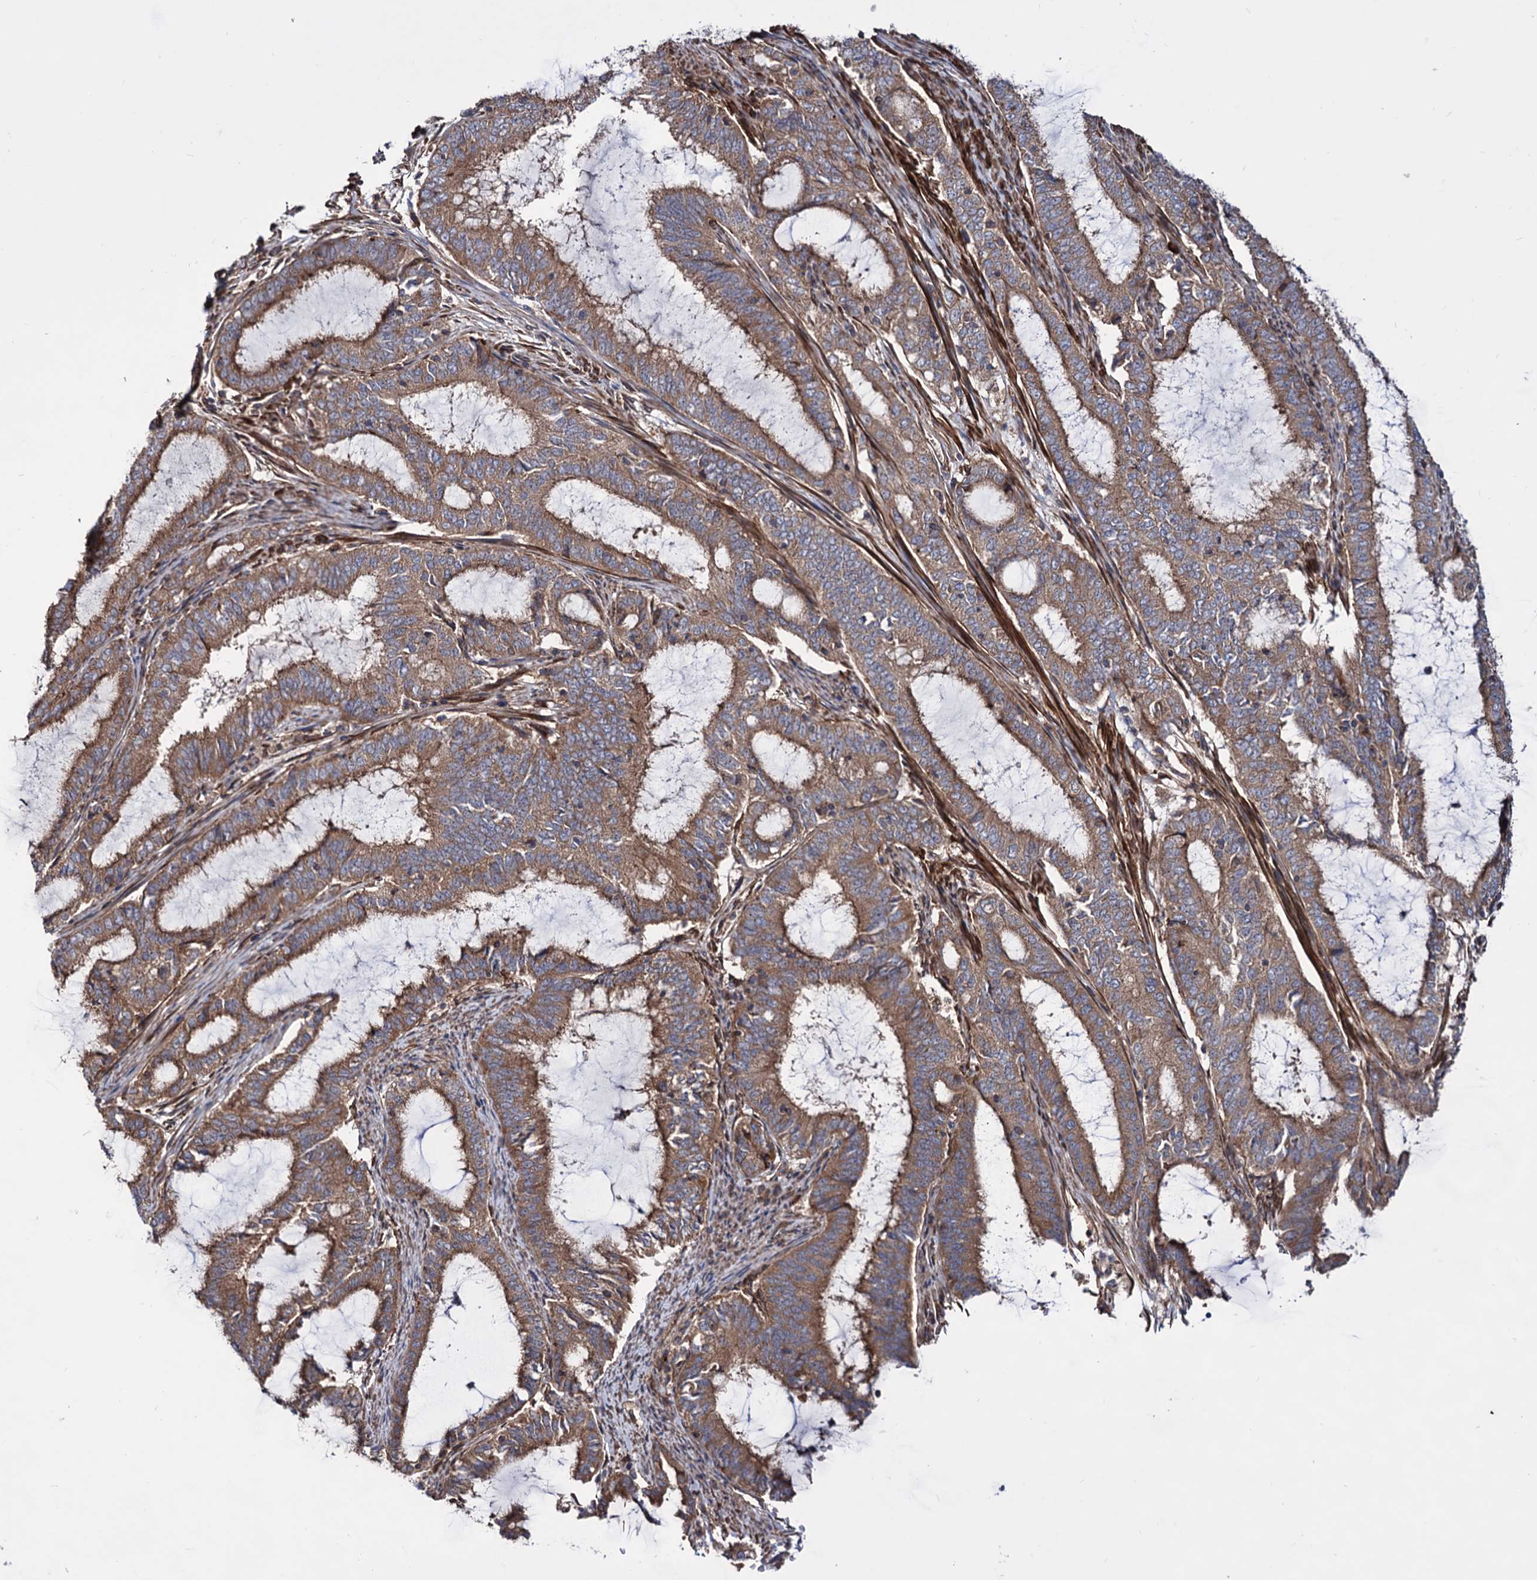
{"staining": {"intensity": "moderate", "quantity": ">75%", "location": "cytoplasmic/membranous"}, "tissue": "endometrial cancer", "cell_type": "Tumor cells", "image_type": "cancer", "snomed": [{"axis": "morphology", "description": "Adenocarcinoma, NOS"}, {"axis": "topography", "description": "Endometrium"}], "caption": "IHC of human endometrial adenocarcinoma reveals medium levels of moderate cytoplasmic/membranous staining in approximately >75% of tumor cells. (Brightfield microscopy of DAB IHC at high magnification).", "gene": "FERMT2", "patient": {"sex": "female", "age": 51}}